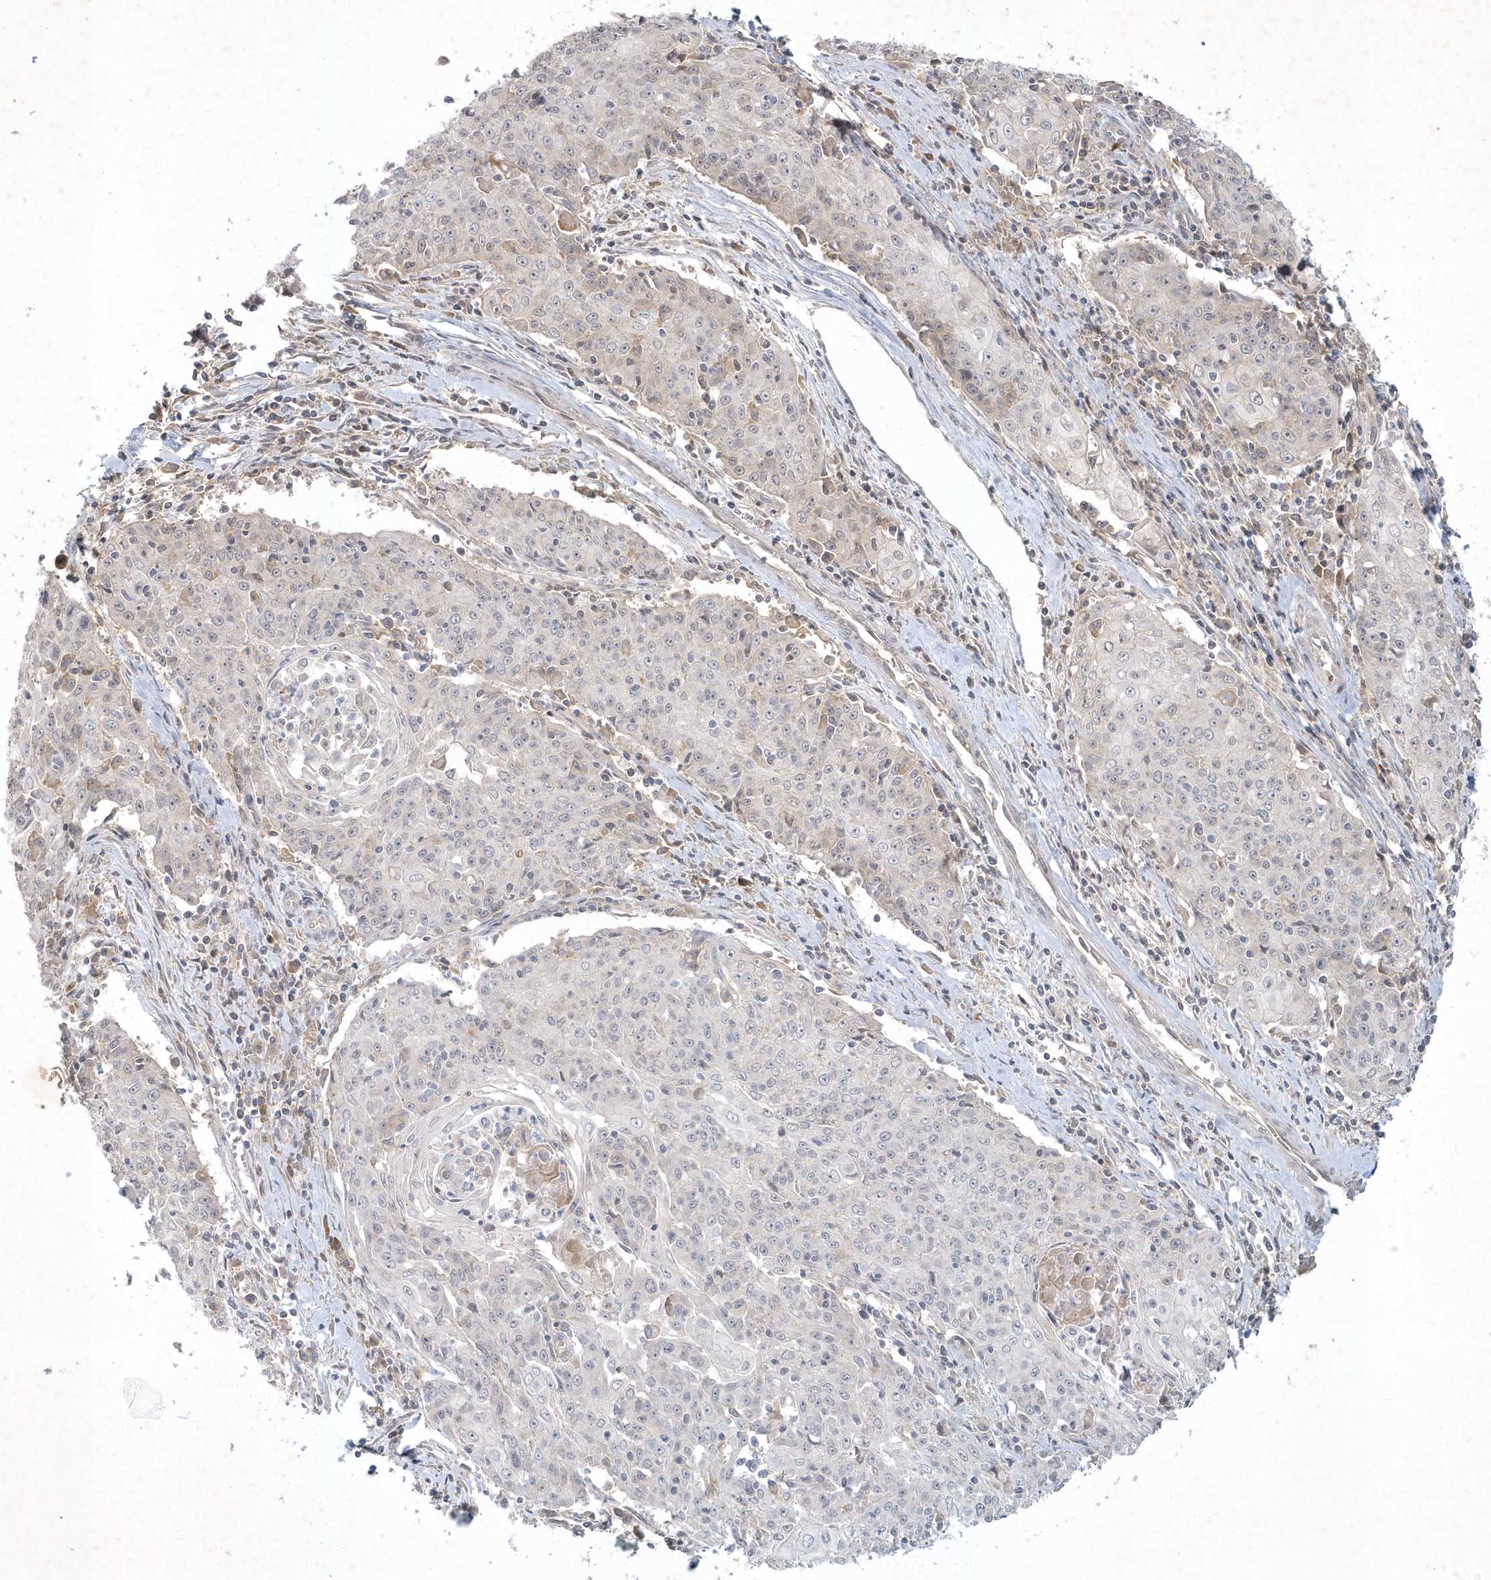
{"staining": {"intensity": "negative", "quantity": "none", "location": "none"}, "tissue": "cervical cancer", "cell_type": "Tumor cells", "image_type": "cancer", "snomed": [{"axis": "morphology", "description": "Squamous cell carcinoma, NOS"}, {"axis": "topography", "description": "Cervix"}], "caption": "This photomicrograph is of cervical cancer stained with immunohistochemistry to label a protein in brown with the nuclei are counter-stained blue. There is no positivity in tumor cells.", "gene": "BOD1", "patient": {"sex": "female", "age": 48}}